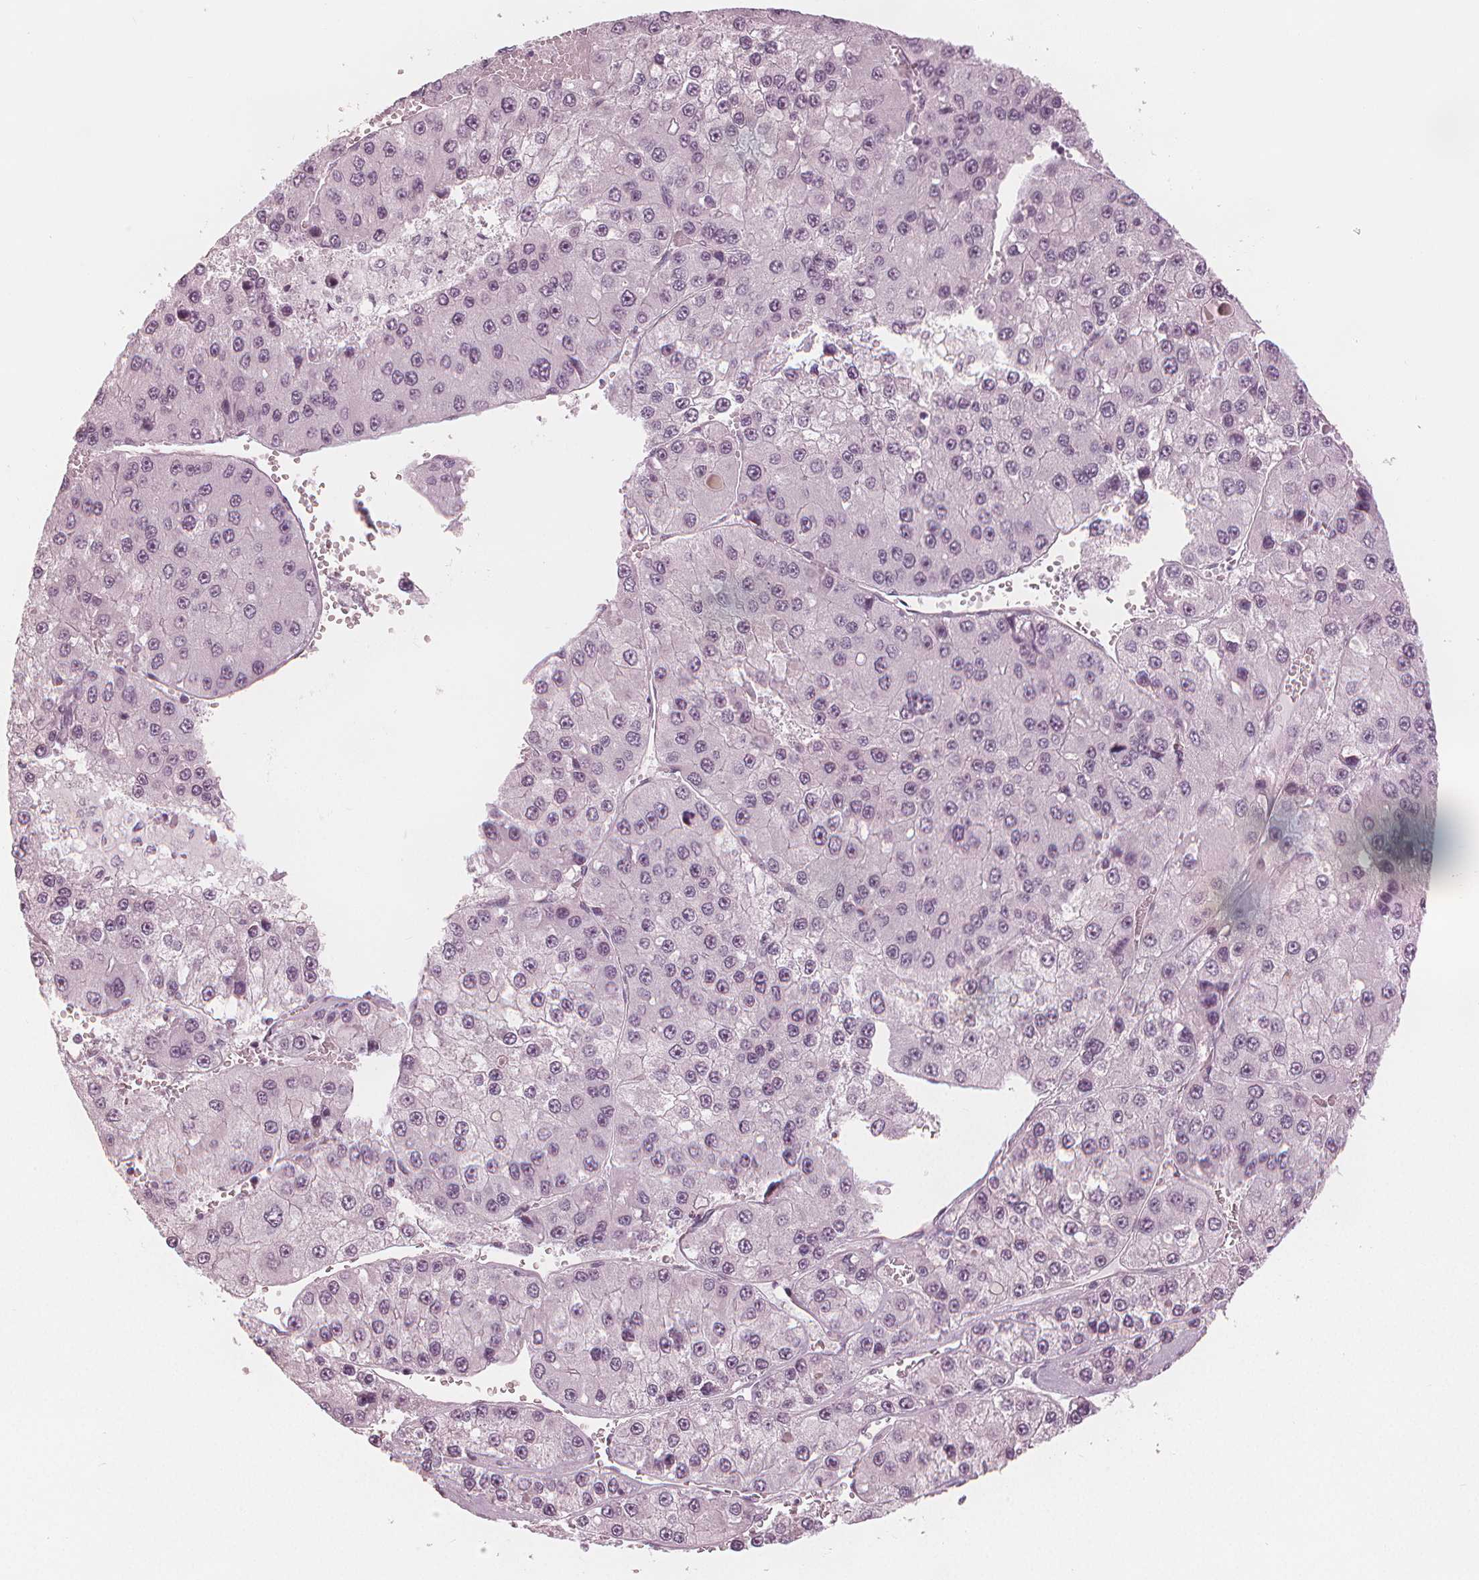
{"staining": {"intensity": "negative", "quantity": "none", "location": "none"}, "tissue": "liver cancer", "cell_type": "Tumor cells", "image_type": "cancer", "snomed": [{"axis": "morphology", "description": "Carcinoma, Hepatocellular, NOS"}, {"axis": "topography", "description": "Liver"}], "caption": "Immunohistochemistry (IHC) of human hepatocellular carcinoma (liver) demonstrates no staining in tumor cells.", "gene": "PAEP", "patient": {"sex": "female", "age": 73}}